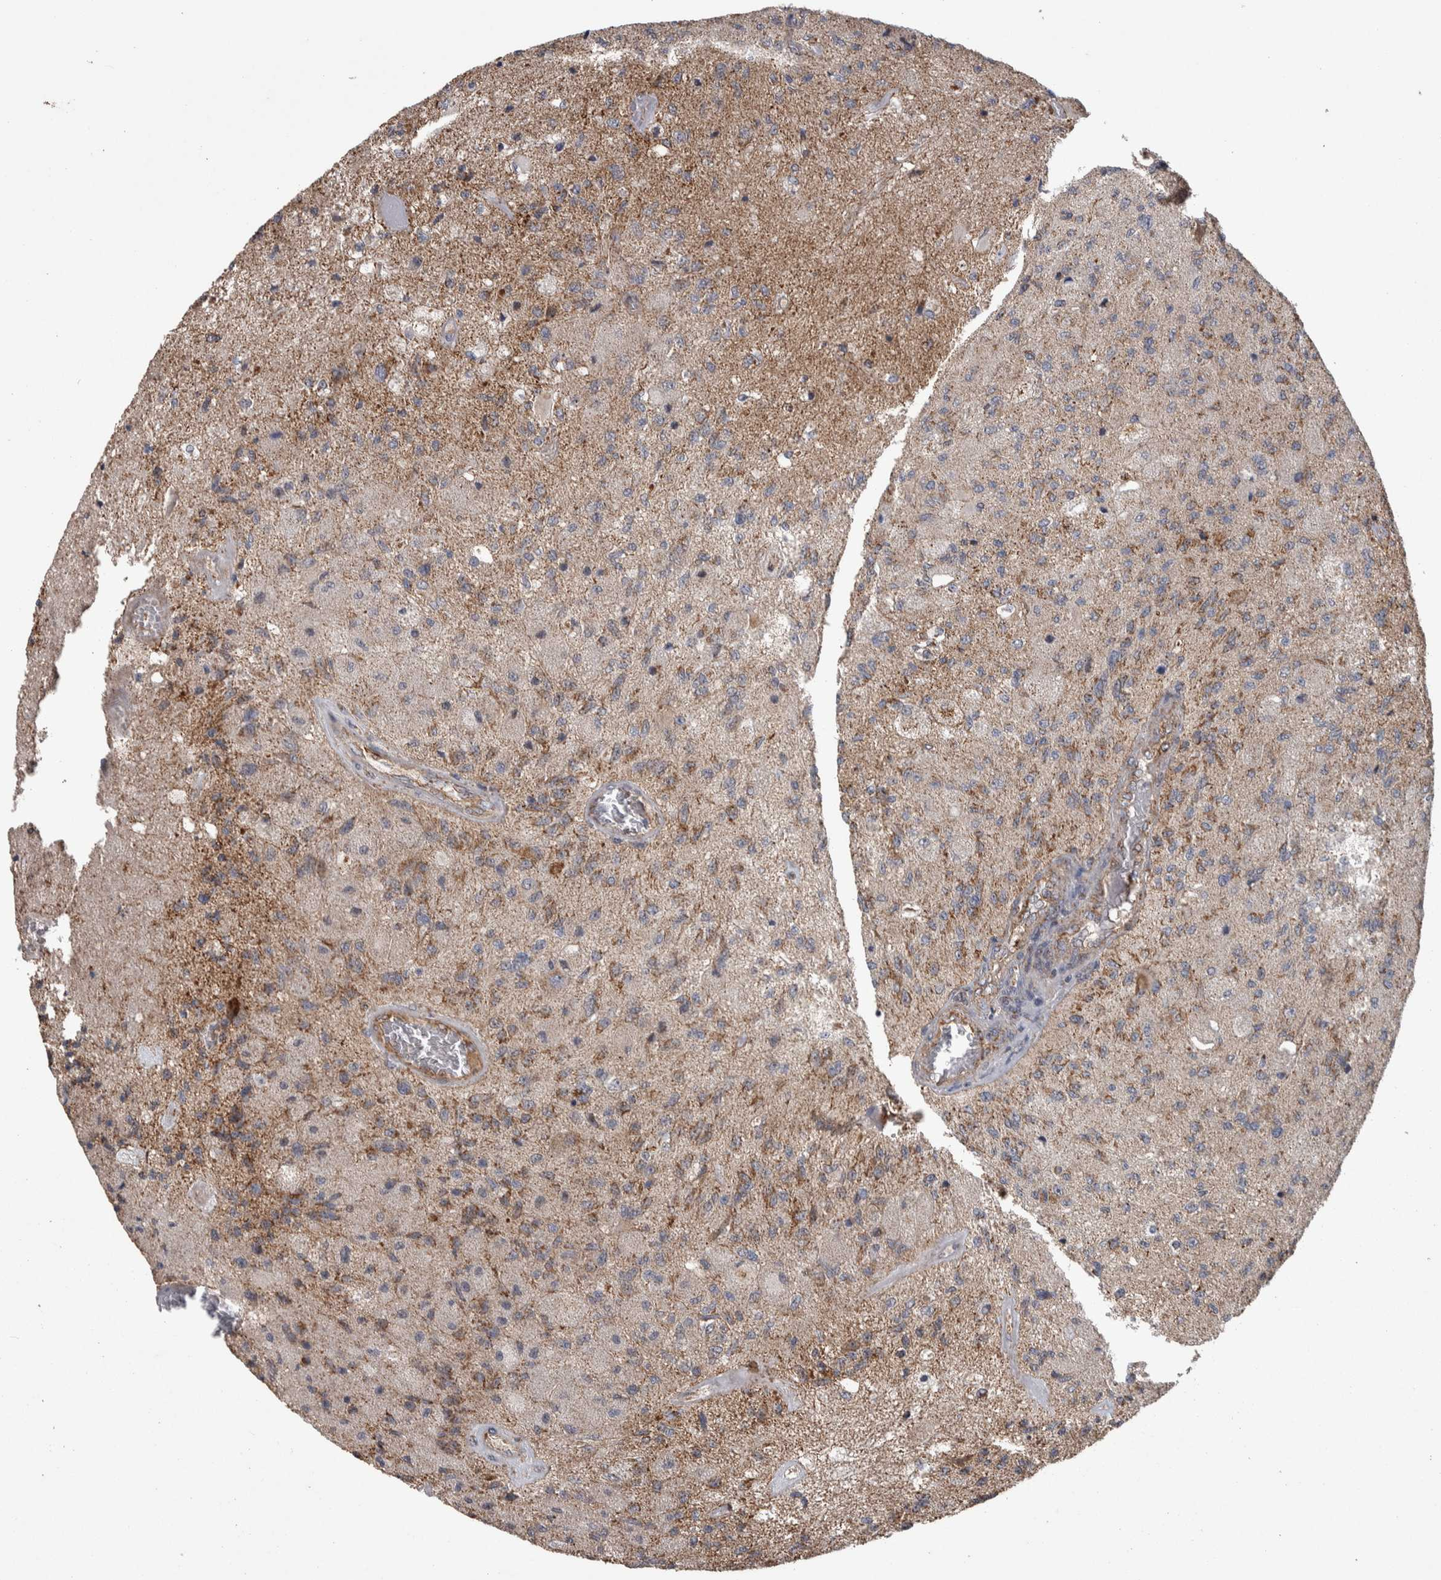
{"staining": {"intensity": "weak", "quantity": ">75%", "location": "cytoplasmic/membranous"}, "tissue": "glioma", "cell_type": "Tumor cells", "image_type": "cancer", "snomed": [{"axis": "morphology", "description": "Normal tissue, NOS"}, {"axis": "morphology", "description": "Glioma, malignant, High grade"}, {"axis": "topography", "description": "Cerebral cortex"}], "caption": "Brown immunohistochemical staining in malignant glioma (high-grade) shows weak cytoplasmic/membranous staining in approximately >75% of tumor cells.", "gene": "SCO1", "patient": {"sex": "male", "age": 77}}